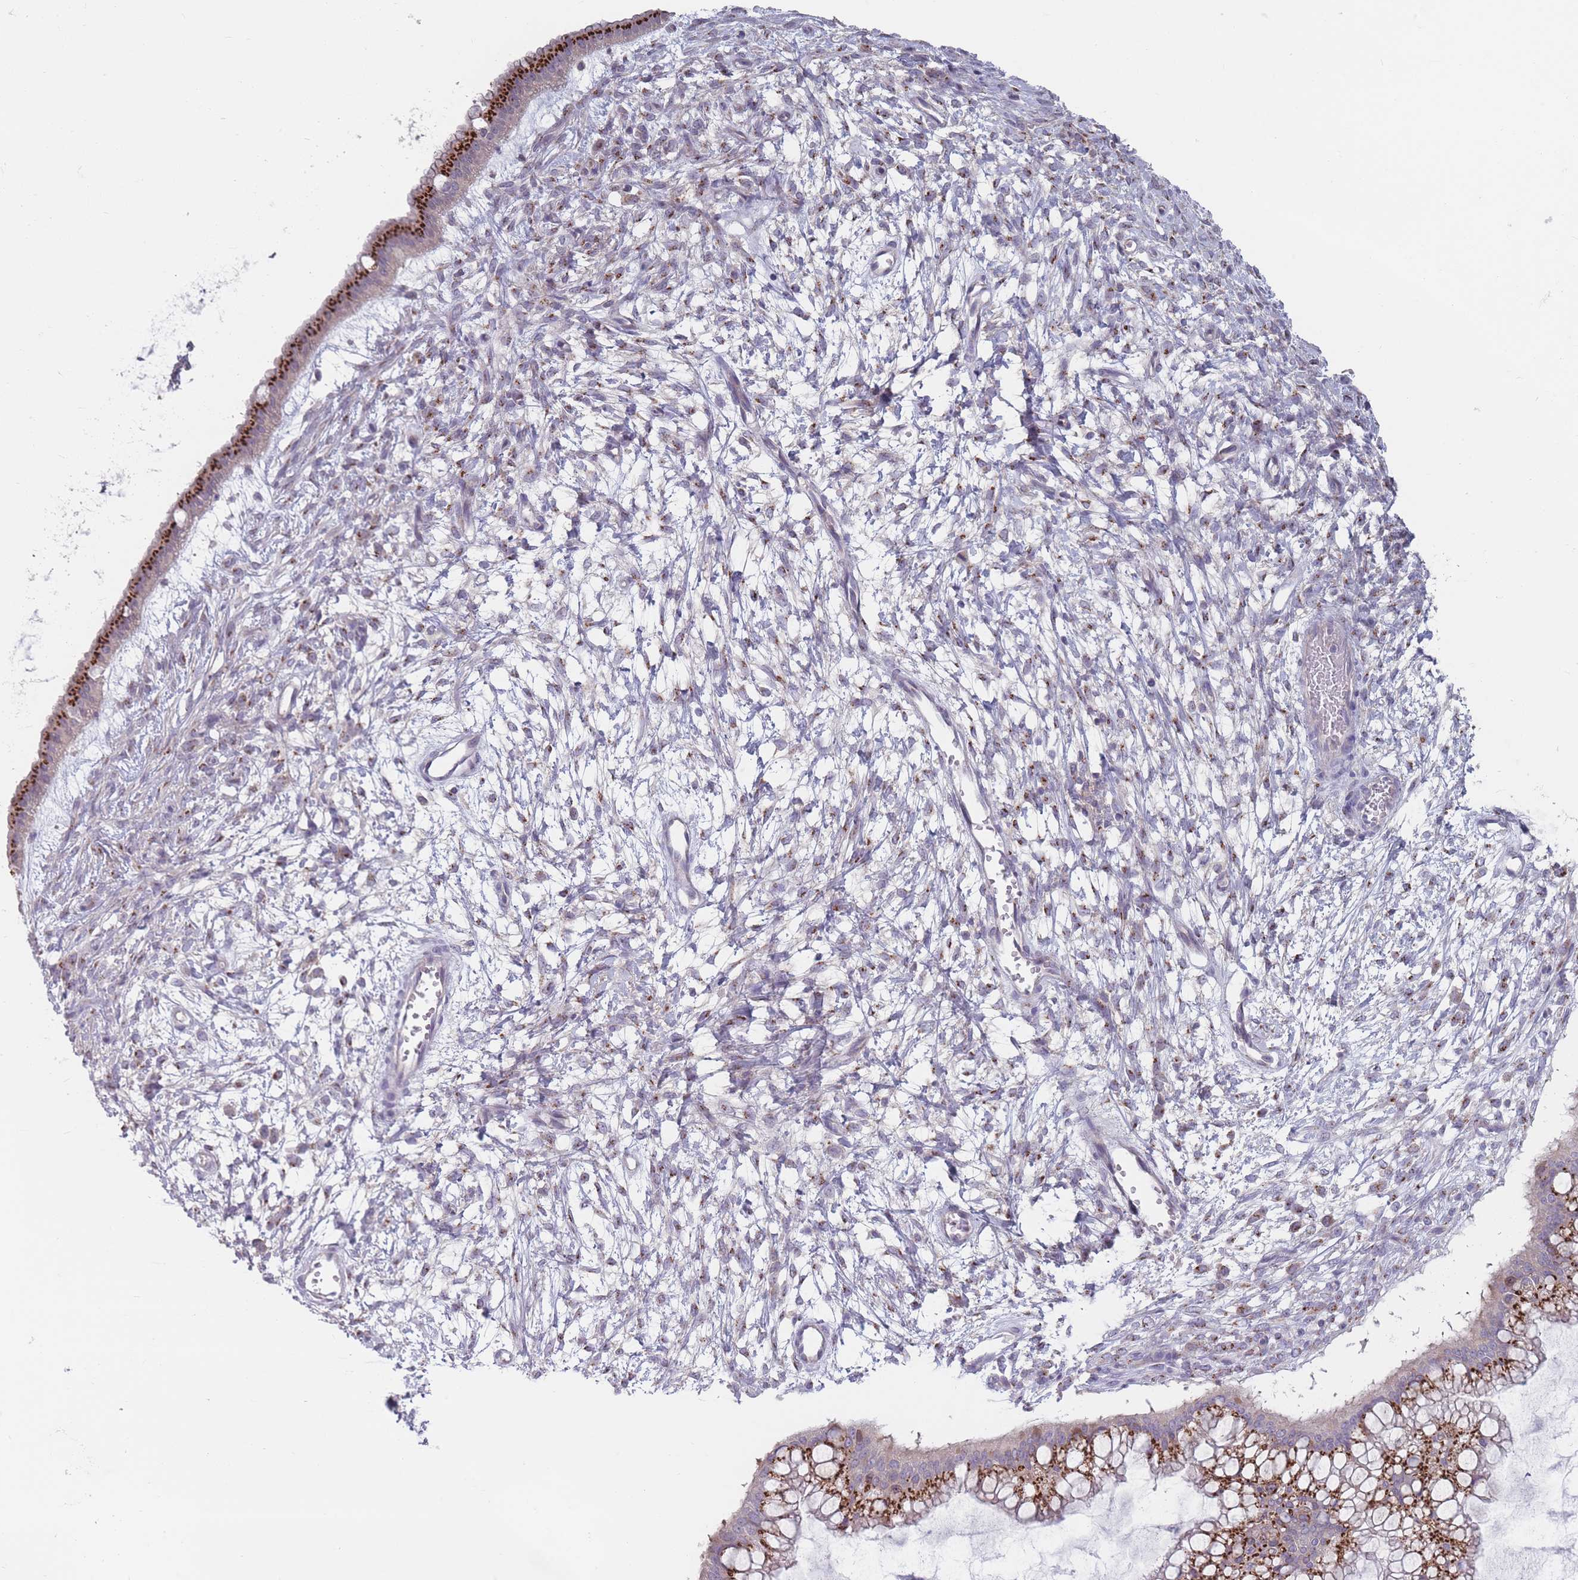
{"staining": {"intensity": "strong", "quantity": ">75%", "location": "cytoplasmic/membranous"}, "tissue": "ovarian cancer", "cell_type": "Tumor cells", "image_type": "cancer", "snomed": [{"axis": "morphology", "description": "Cystadenocarcinoma, mucinous, NOS"}, {"axis": "topography", "description": "Ovary"}], "caption": "Strong cytoplasmic/membranous expression is identified in about >75% of tumor cells in ovarian cancer. Ihc stains the protein in brown and the nuclei are stained blue.", "gene": "AKAIN1", "patient": {"sex": "female", "age": 73}}